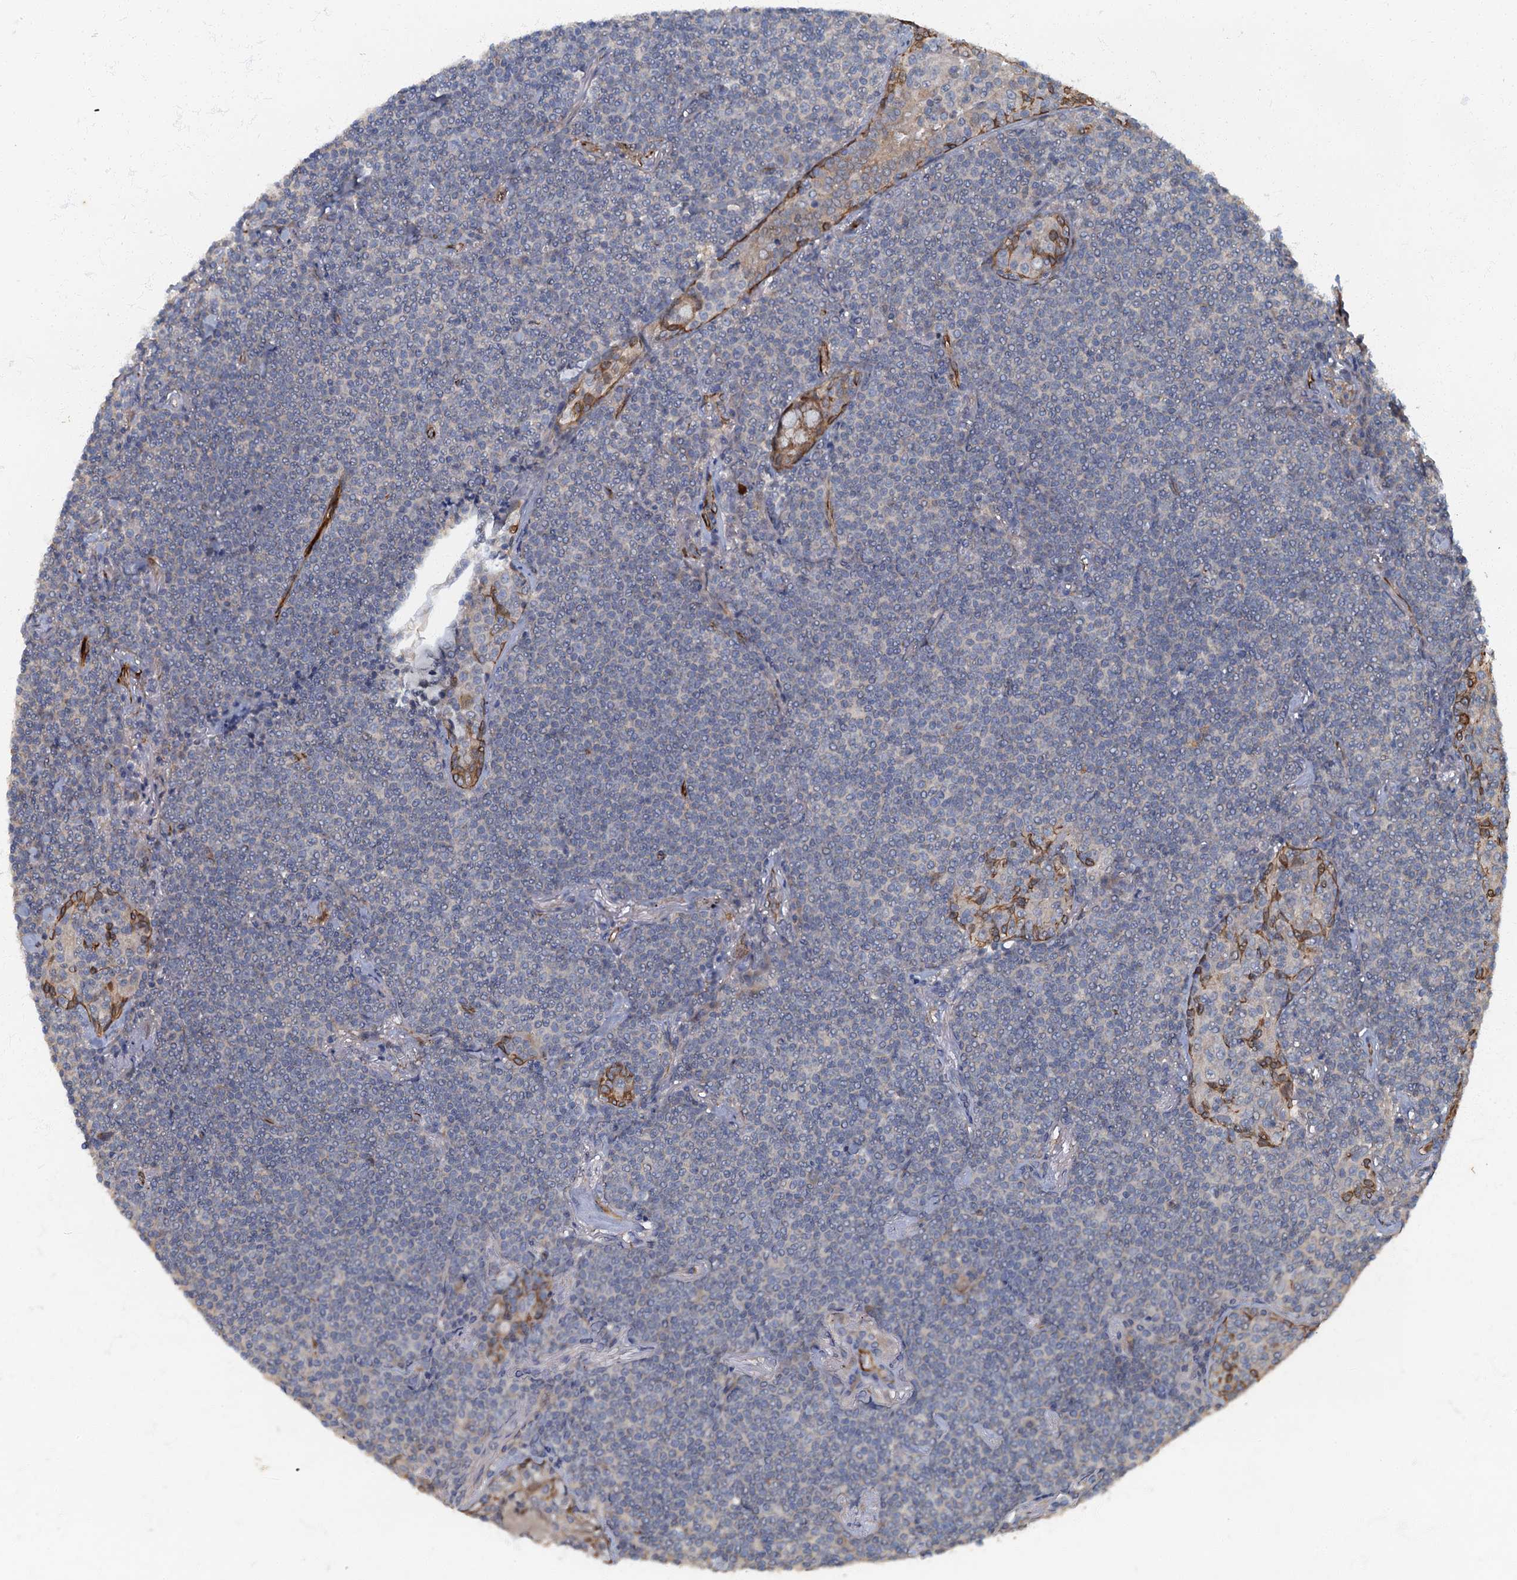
{"staining": {"intensity": "negative", "quantity": "none", "location": "none"}, "tissue": "lymphoma", "cell_type": "Tumor cells", "image_type": "cancer", "snomed": [{"axis": "morphology", "description": "Malignant lymphoma, non-Hodgkin's type, Low grade"}, {"axis": "topography", "description": "Lung"}], "caption": "Tumor cells are negative for brown protein staining in lymphoma.", "gene": "ARL11", "patient": {"sex": "female", "age": 71}}